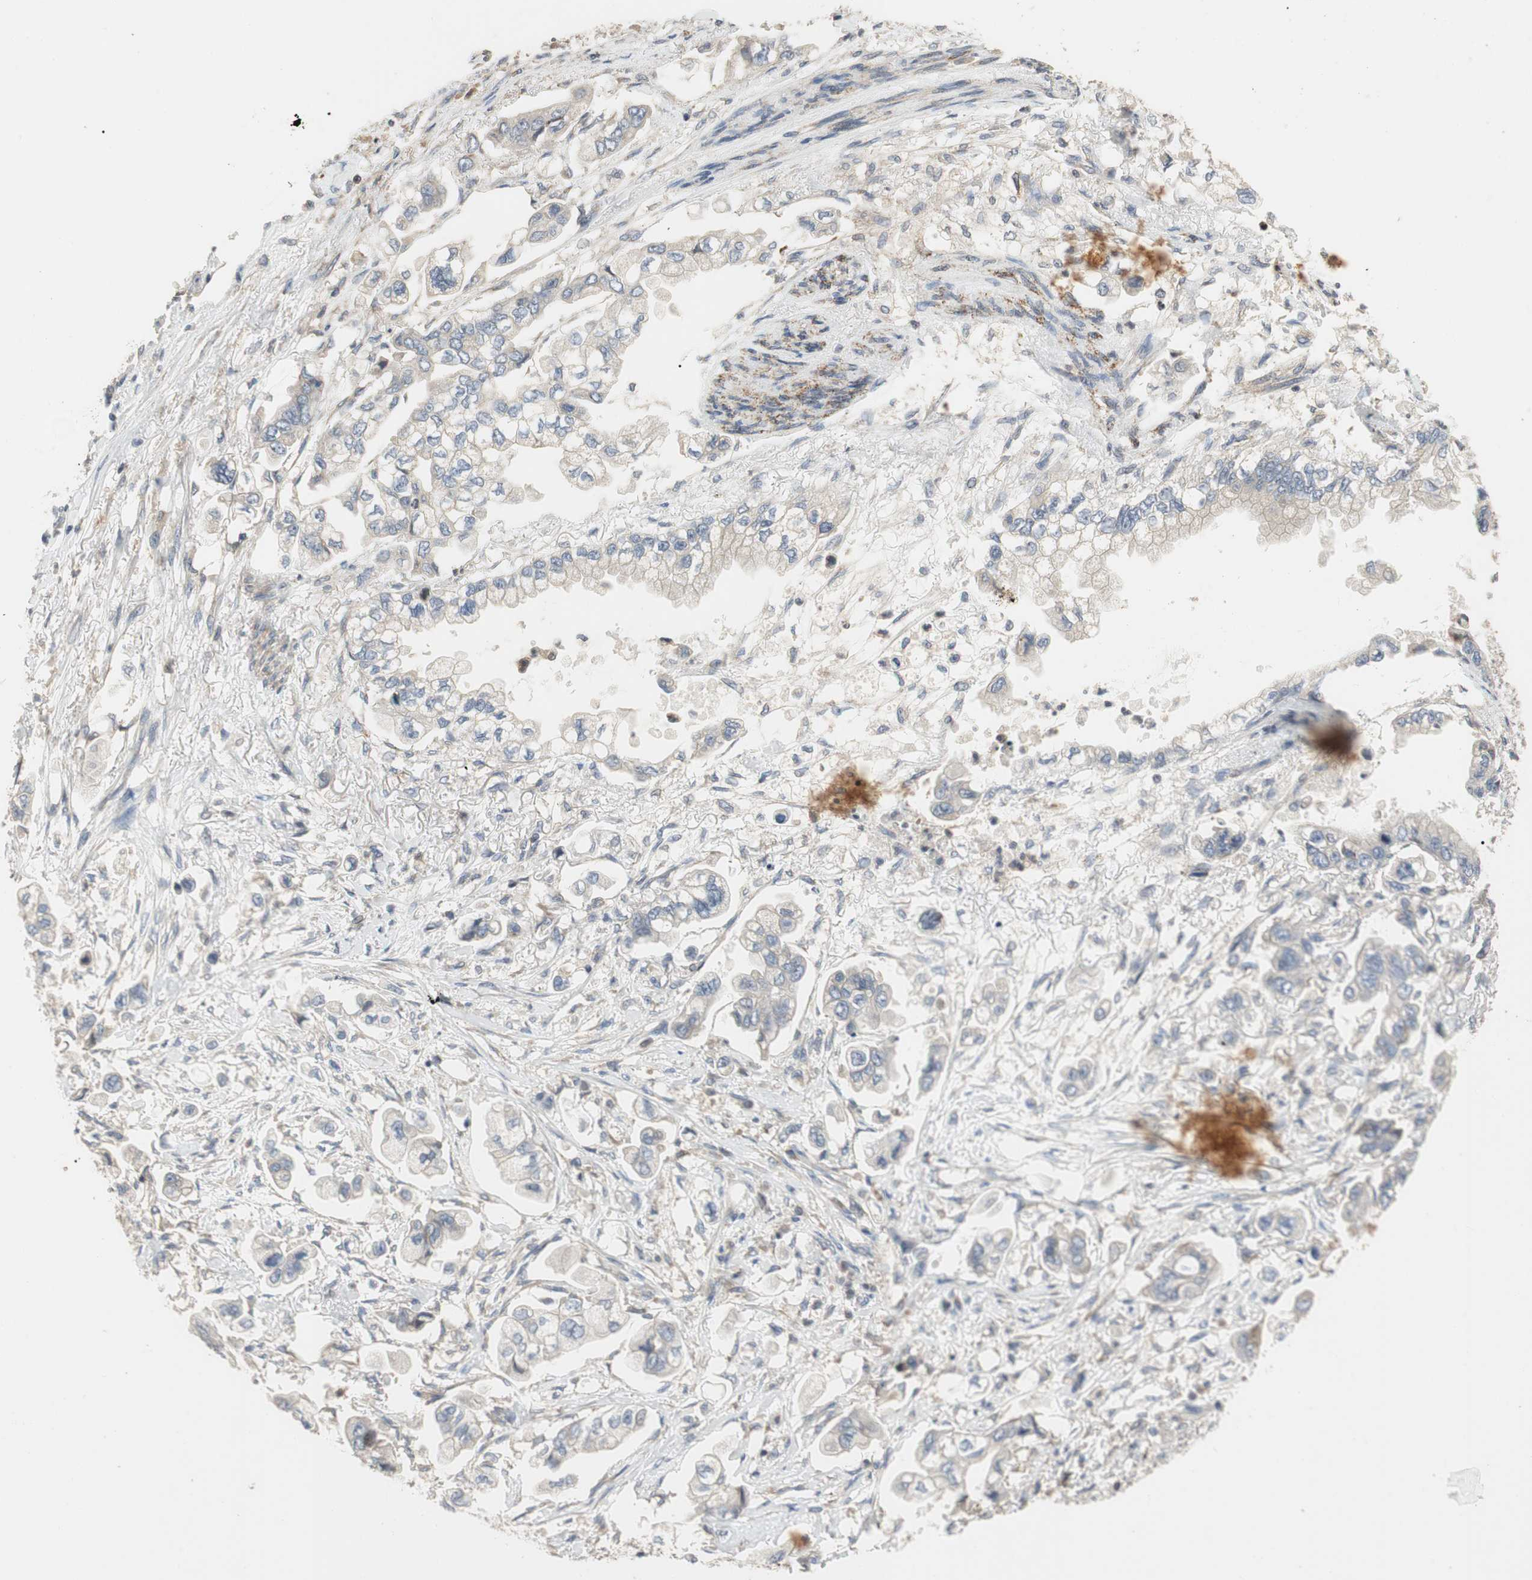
{"staining": {"intensity": "negative", "quantity": "none", "location": "none"}, "tissue": "stomach cancer", "cell_type": "Tumor cells", "image_type": "cancer", "snomed": [{"axis": "morphology", "description": "Adenocarcinoma, NOS"}, {"axis": "topography", "description": "Stomach"}], "caption": "This is an immunohistochemistry micrograph of stomach adenocarcinoma. There is no expression in tumor cells.", "gene": "ALPL", "patient": {"sex": "male", "age": 62}}